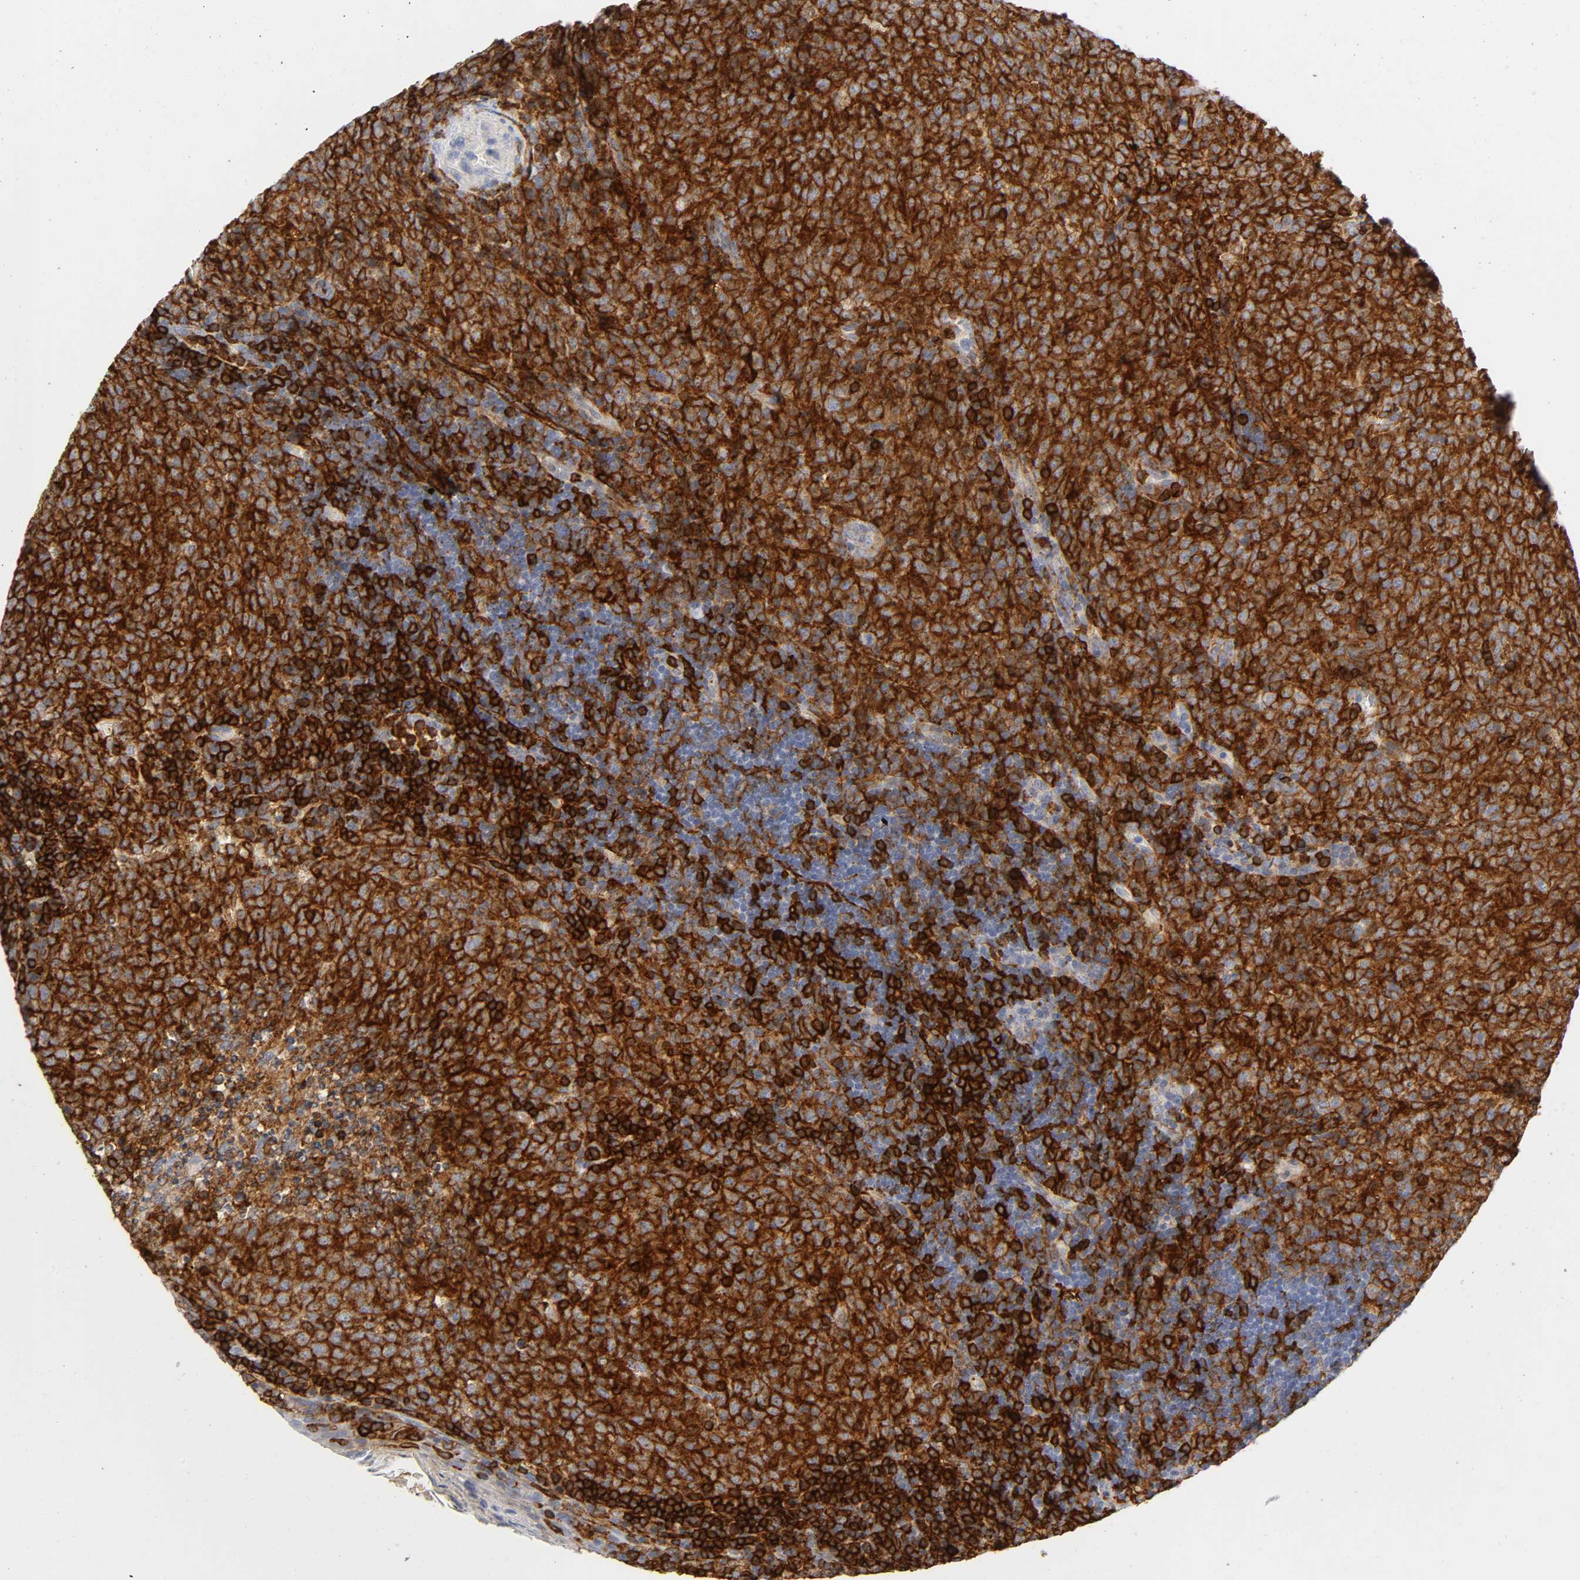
{"staining": {"intensity": "strong", "quantity": "25%-75%", "location": "cytoplasmic/membranous"}, "tissue": "lymphoma", "cell_type": "Tumor cells", "image_type": "cancer", "snomed": [{"axis": "morphology", "description": "Malignant lymphoma, non-Hodgkin's type, High grade"}, {"axis": "topography", "description": "Tonsil"}], "caption": "Malignant lymphoma, non-Hodgkin's type (high-grade) stained for a protein displays strong cytoplasmic/membranous positivity in tumor cells. The protein is shown in brown color, while the nuclei are stained blue.", "gene": "LYN", "patient": {"sex": "female", "age": 36}}